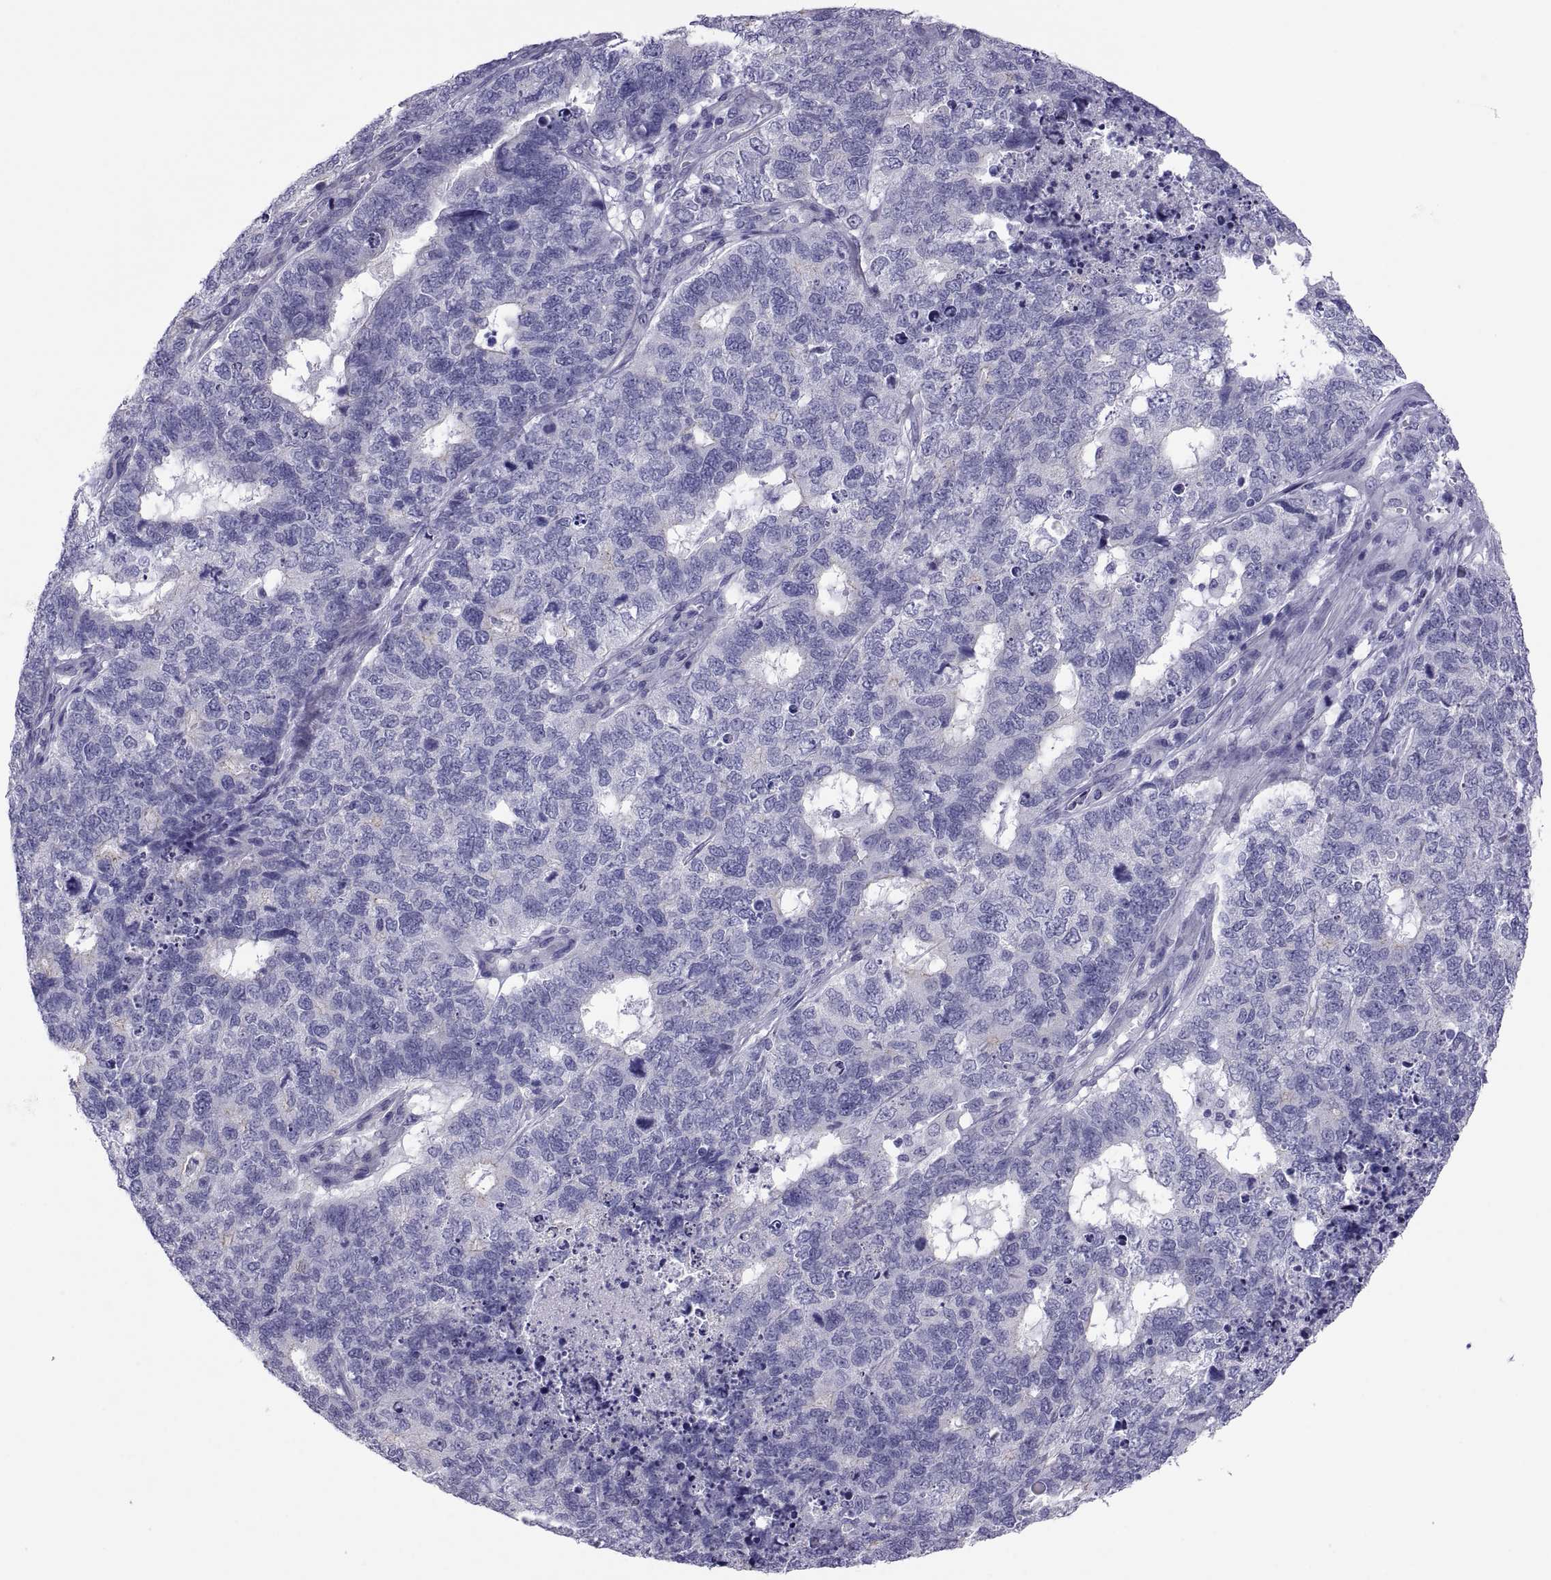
{"staining": {"intensity": "negative", "quantity": "none", "location": "none"}, "tissue": "cervical cancer", "cell_type": "Tumor cells", "image_type": "cancer", "snomed": [{"axis": "morphology", "description": "Squamous cell carcinoma, NOS"}, {"axis": "topography", "description": "Cervix"}], "caption": "Human cervical cancer stained for a protein using immunohistochemistry (IHC) reveals no positivity in tumor cells.", "gene": "RNASE12", "patient": {"sex": "female", "age": 63}}